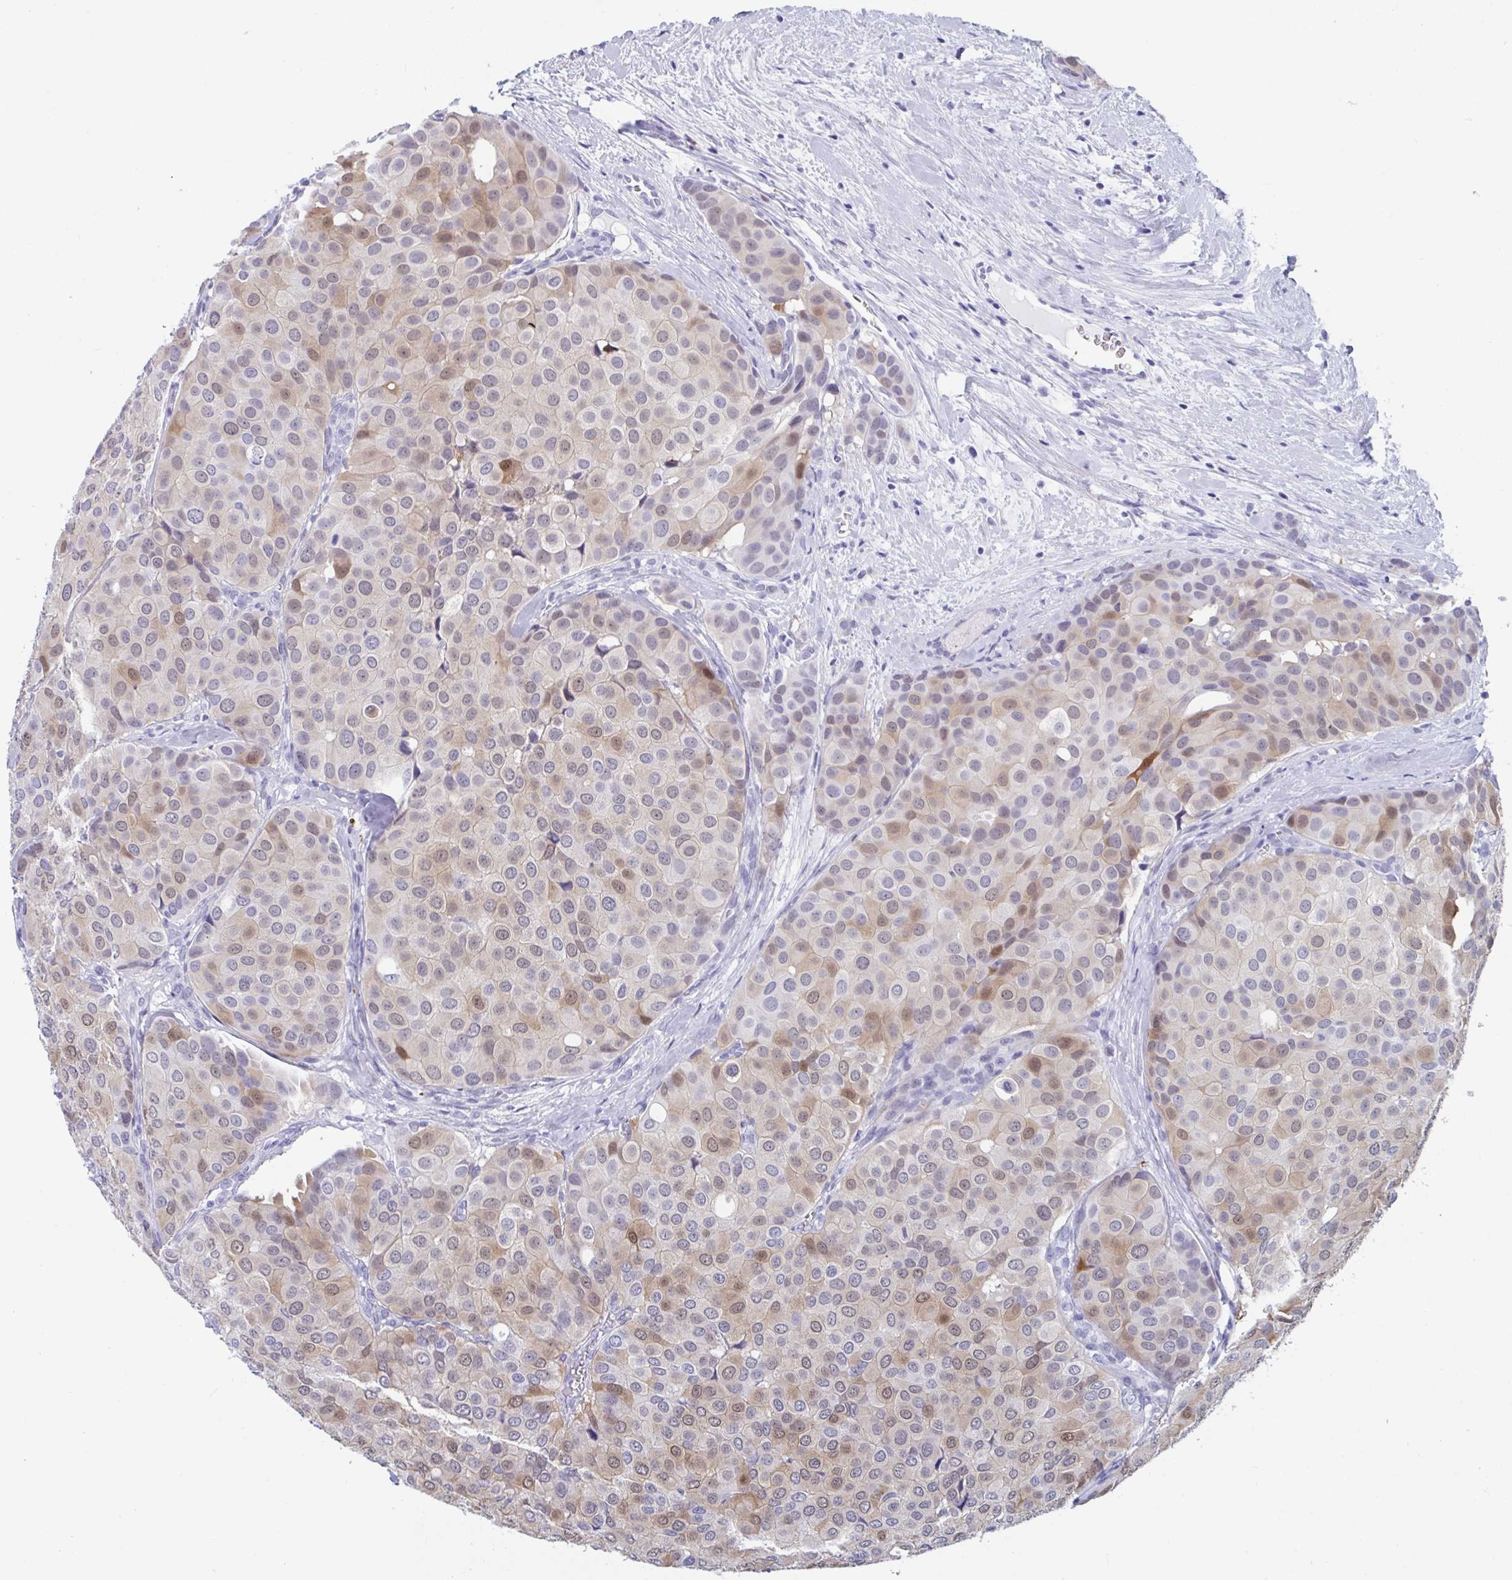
{"staining": {"intensity": "weak", "quantity": "25%-75%", "location": "cytoplasmic/membranous,nuclear"}, "tissue": "breast cancer", "cell_type": "Tumor cells", "image_type": "cancer", "snomed": [{"axis": "morphology", "description": "Duct carcinoma"}, {"axis": "topography", "description": "Breast"}], "caption": "Brown immunohistochemical staining in breast cancer reveals weak cytoplasmic/membranous and nuclear positivity in approximately 25%-75% of tumor cells.", "gene": "GKN2", "patient": {"sex": "female", "age": 70}}